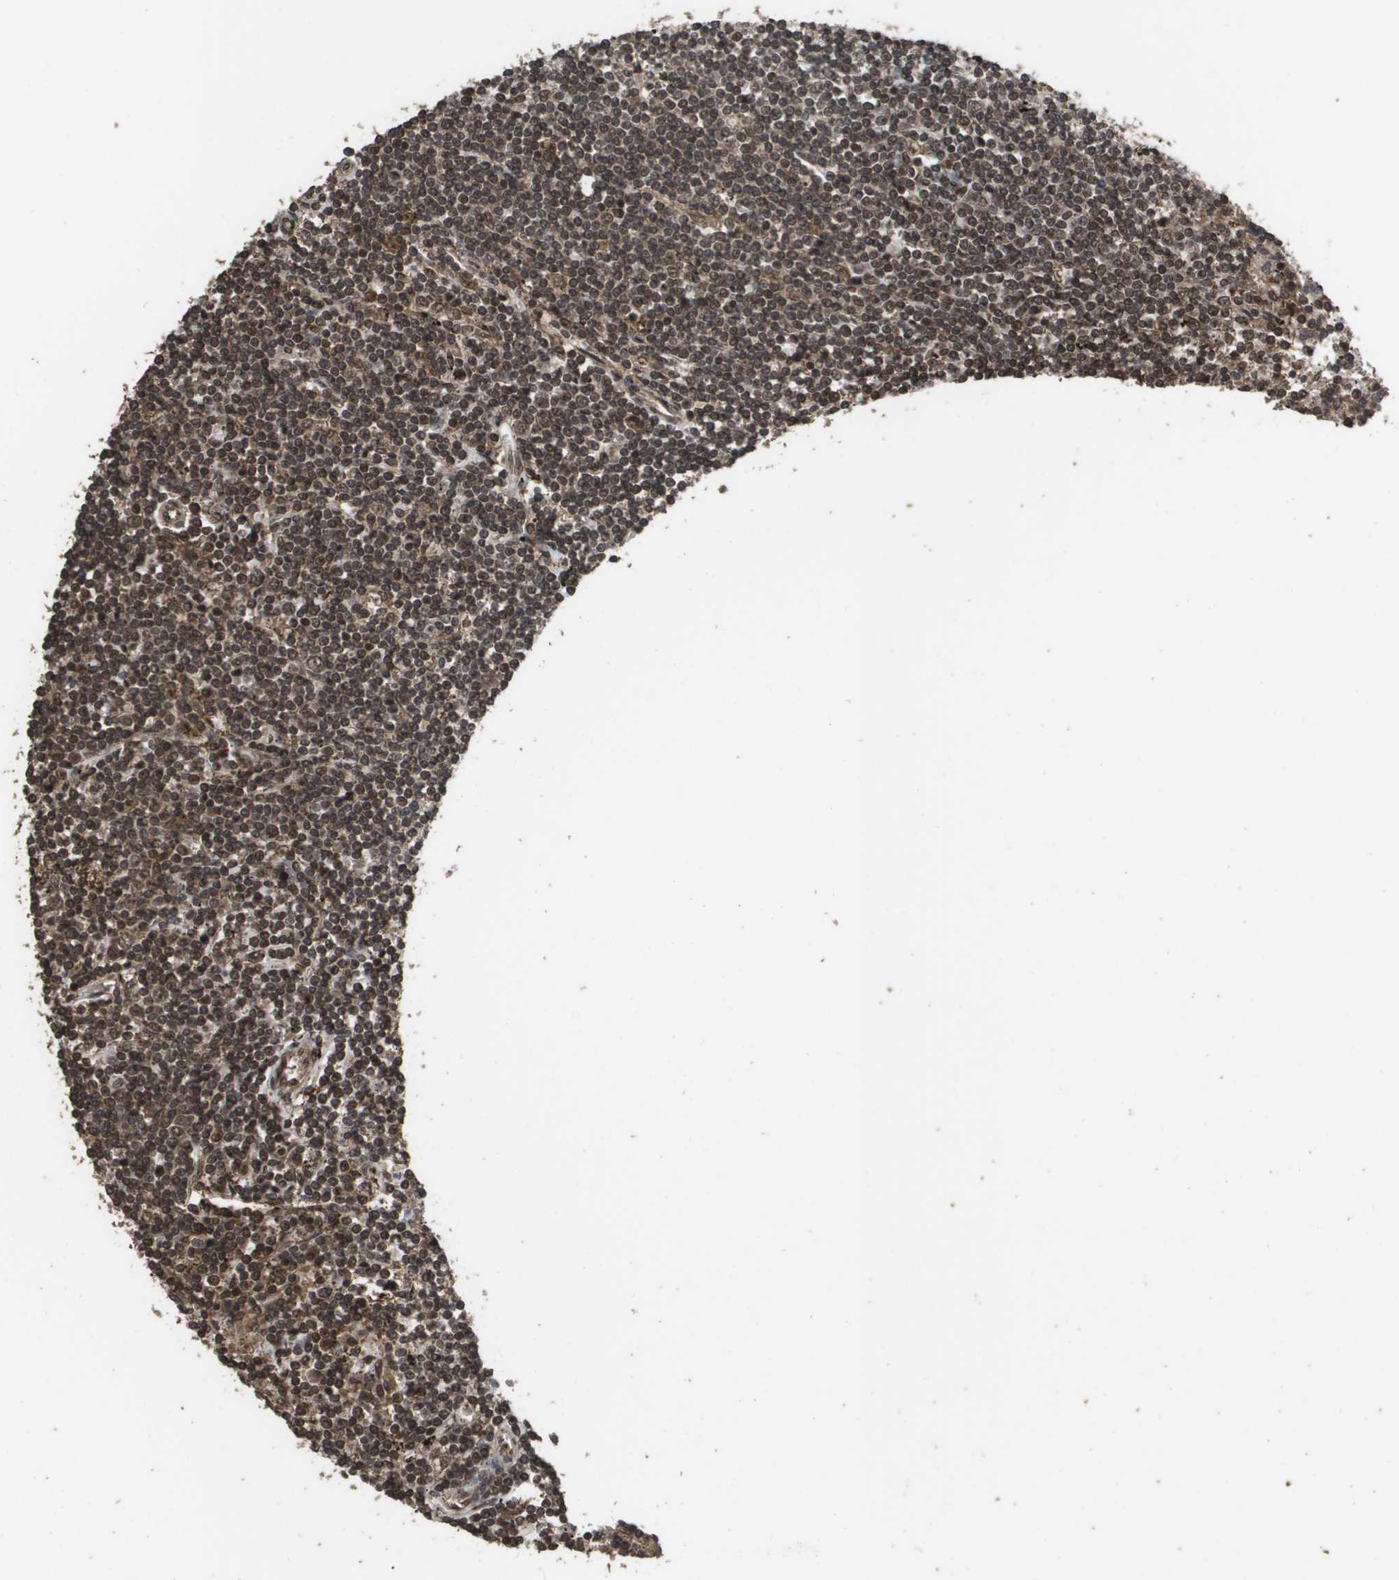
{"staining": {"intensity": "moderate", "quantity": ">75%", "location": "cytoplasmic/membranous,nuclear"}, "tissue": "lymphoma", "cell_type": "Tumor cells", "image_type": "cancer", "snomed": [{"axis": "morphology", "description": "Malignant lymphoma, non-Hodgkin's type, Low grade"}, {"axis": "topography", "description": "Spleen"}], "caption": "High-magnification brightfield microscopy of lymphoma stained with DAB (brown) and counterstained with hematoxylin (blue). tumor cells exhibit moderate cytoplasmic/membranous and nuclear staining is identified in approximately>75% of cells.", "gene": "AXIN2", "patient": {"sex": "male", "age": 76}}